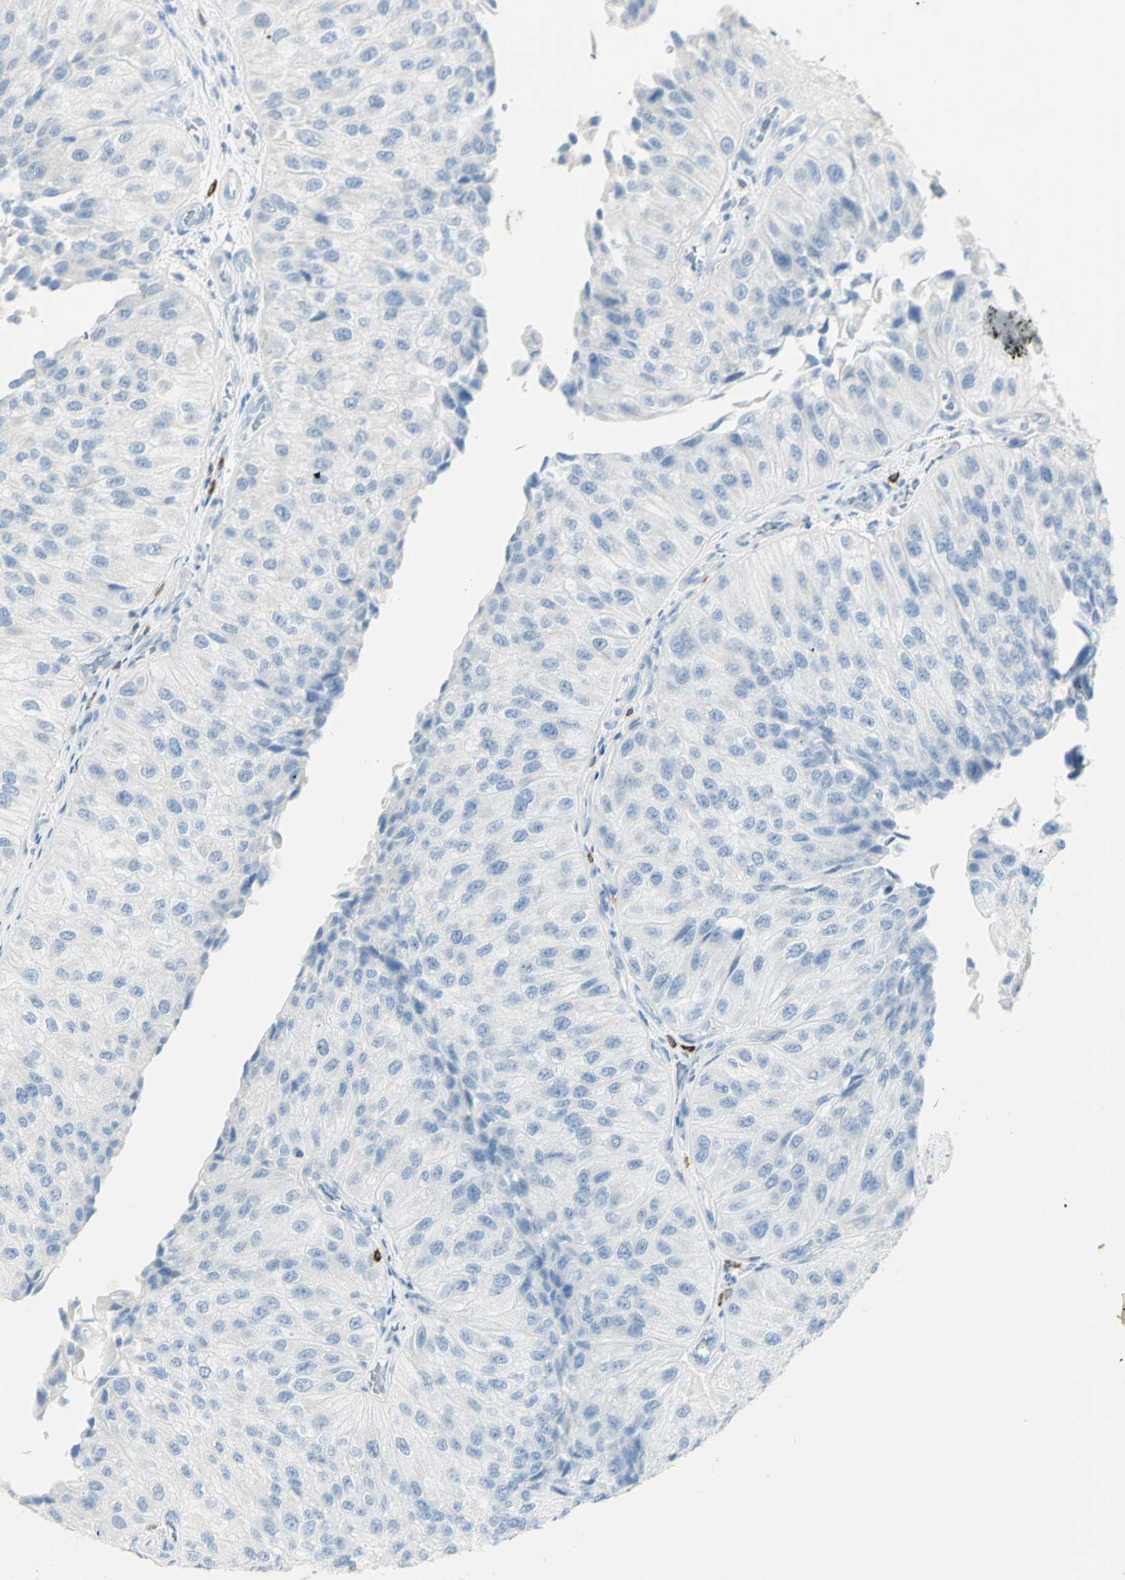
{"staining": {"intensity": "negative", "quantity": "none", "location": "none"}, "tissue": "urothelial cancer", "cell_type": "Tumor cells", "image_type": "cancer", "snomed": [{"axis": "morphology", "description": "Urothelial carcinoma, High grade"}, {"axis": "topography", "description": "Kidney"}, {"axis": "topography", "description": "Urinary bladder"}], "caption": "Urothelial cancer was stained to show a protein in brown. There is no significant positivity in tumor cells.", "gene": "LETM1", "patient": {"sex": "male", "age": 77}}